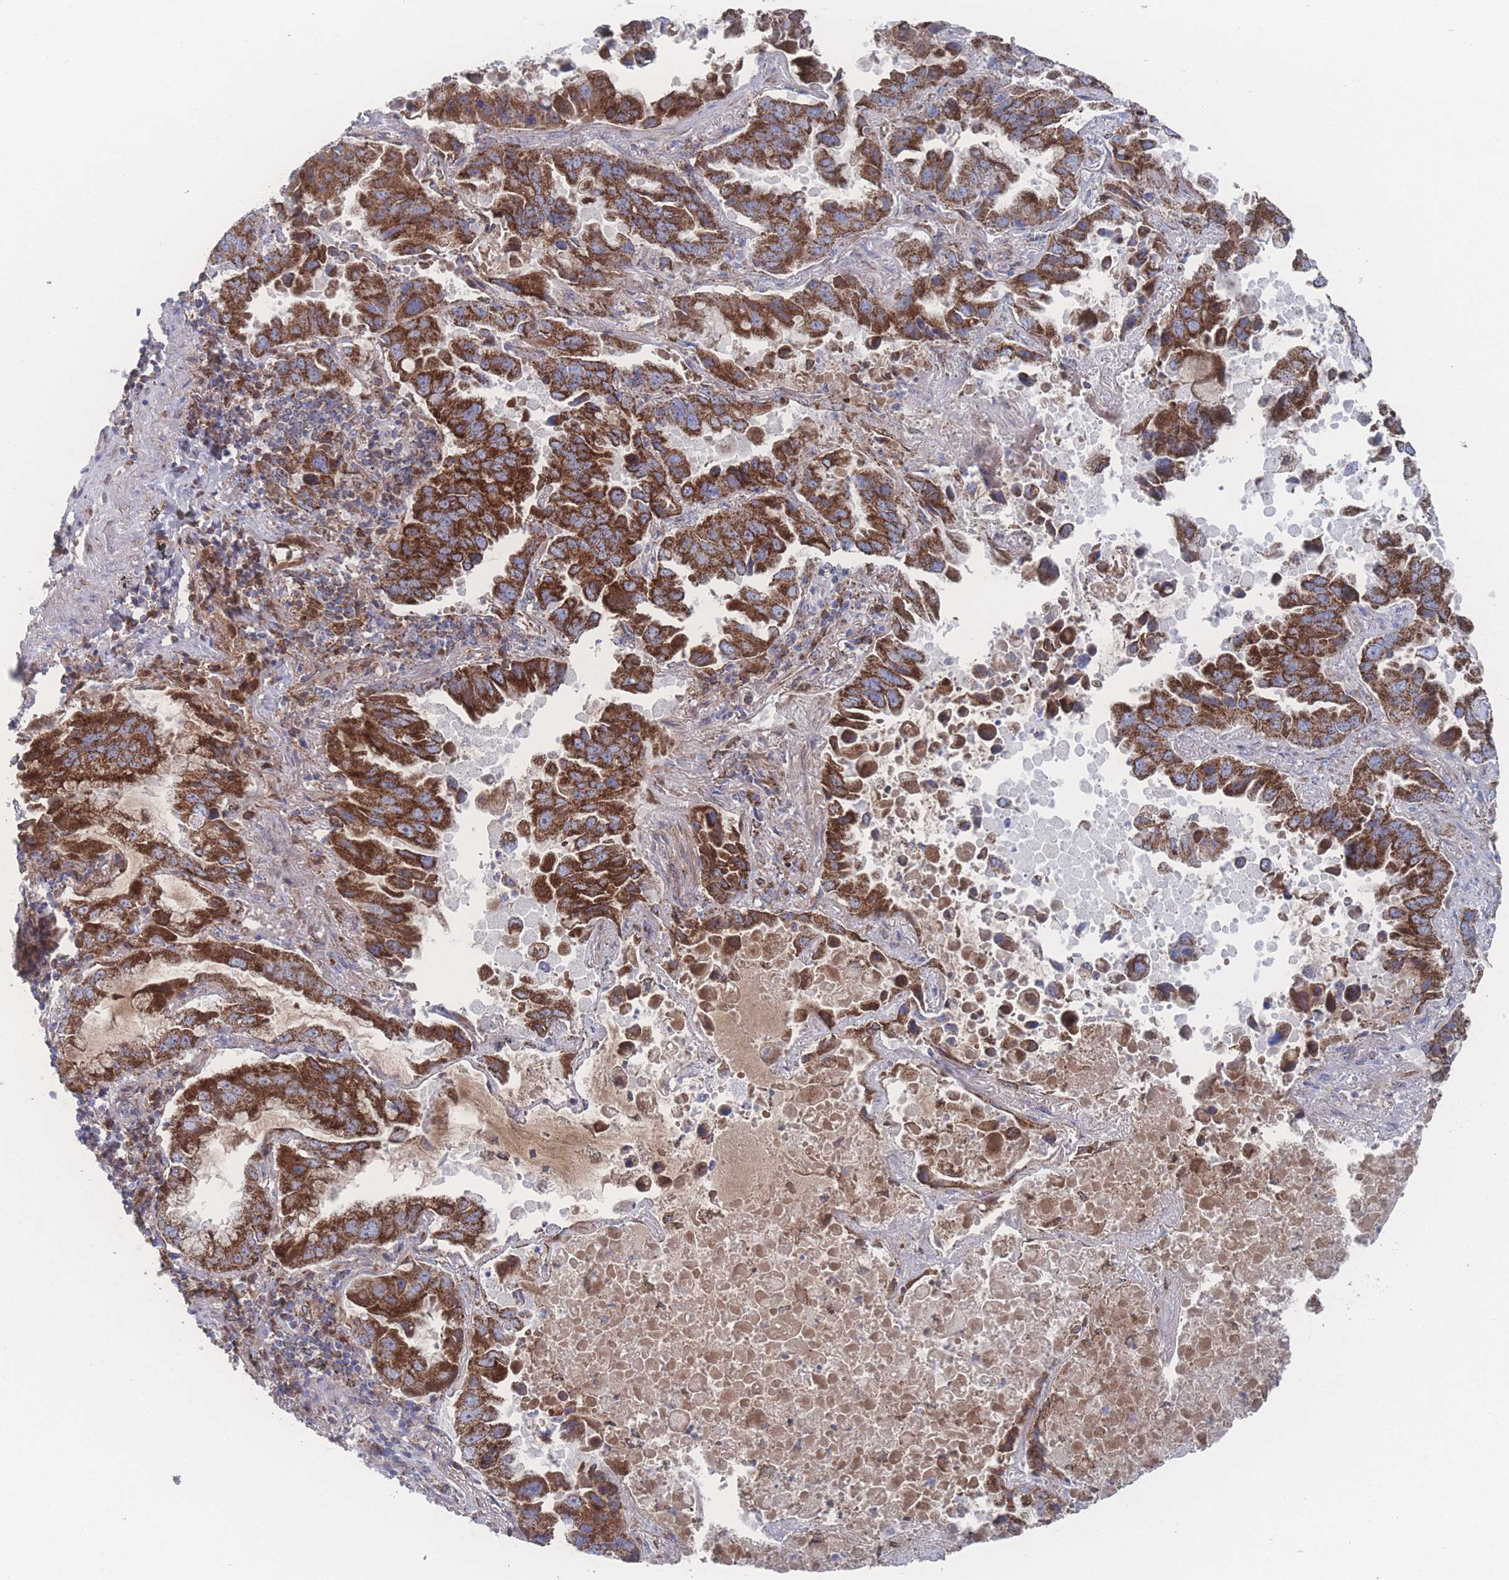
{"staining": {"intensity": "strong", "quantity": ">75%", "location": "cytoplasmic/membranous"}, "tissue": "lung cancer", "cell_type": "Tumor cells", "image_type": "cancer", "snomed": [{"axis": "morphology", "description": "Adenocarcinoma, NOS"}, {"axis": "topography", "description": "Lung"}], "caption": "The immunohistochemical stain highlights strong cytoplasmic/membranous staining in tumor cells of lung cancer tissue. (Brightfield microscopy of DAB IHC at high magnification).", "gene": "PEX14", "patient": {"sex": "male", "age": 64}}